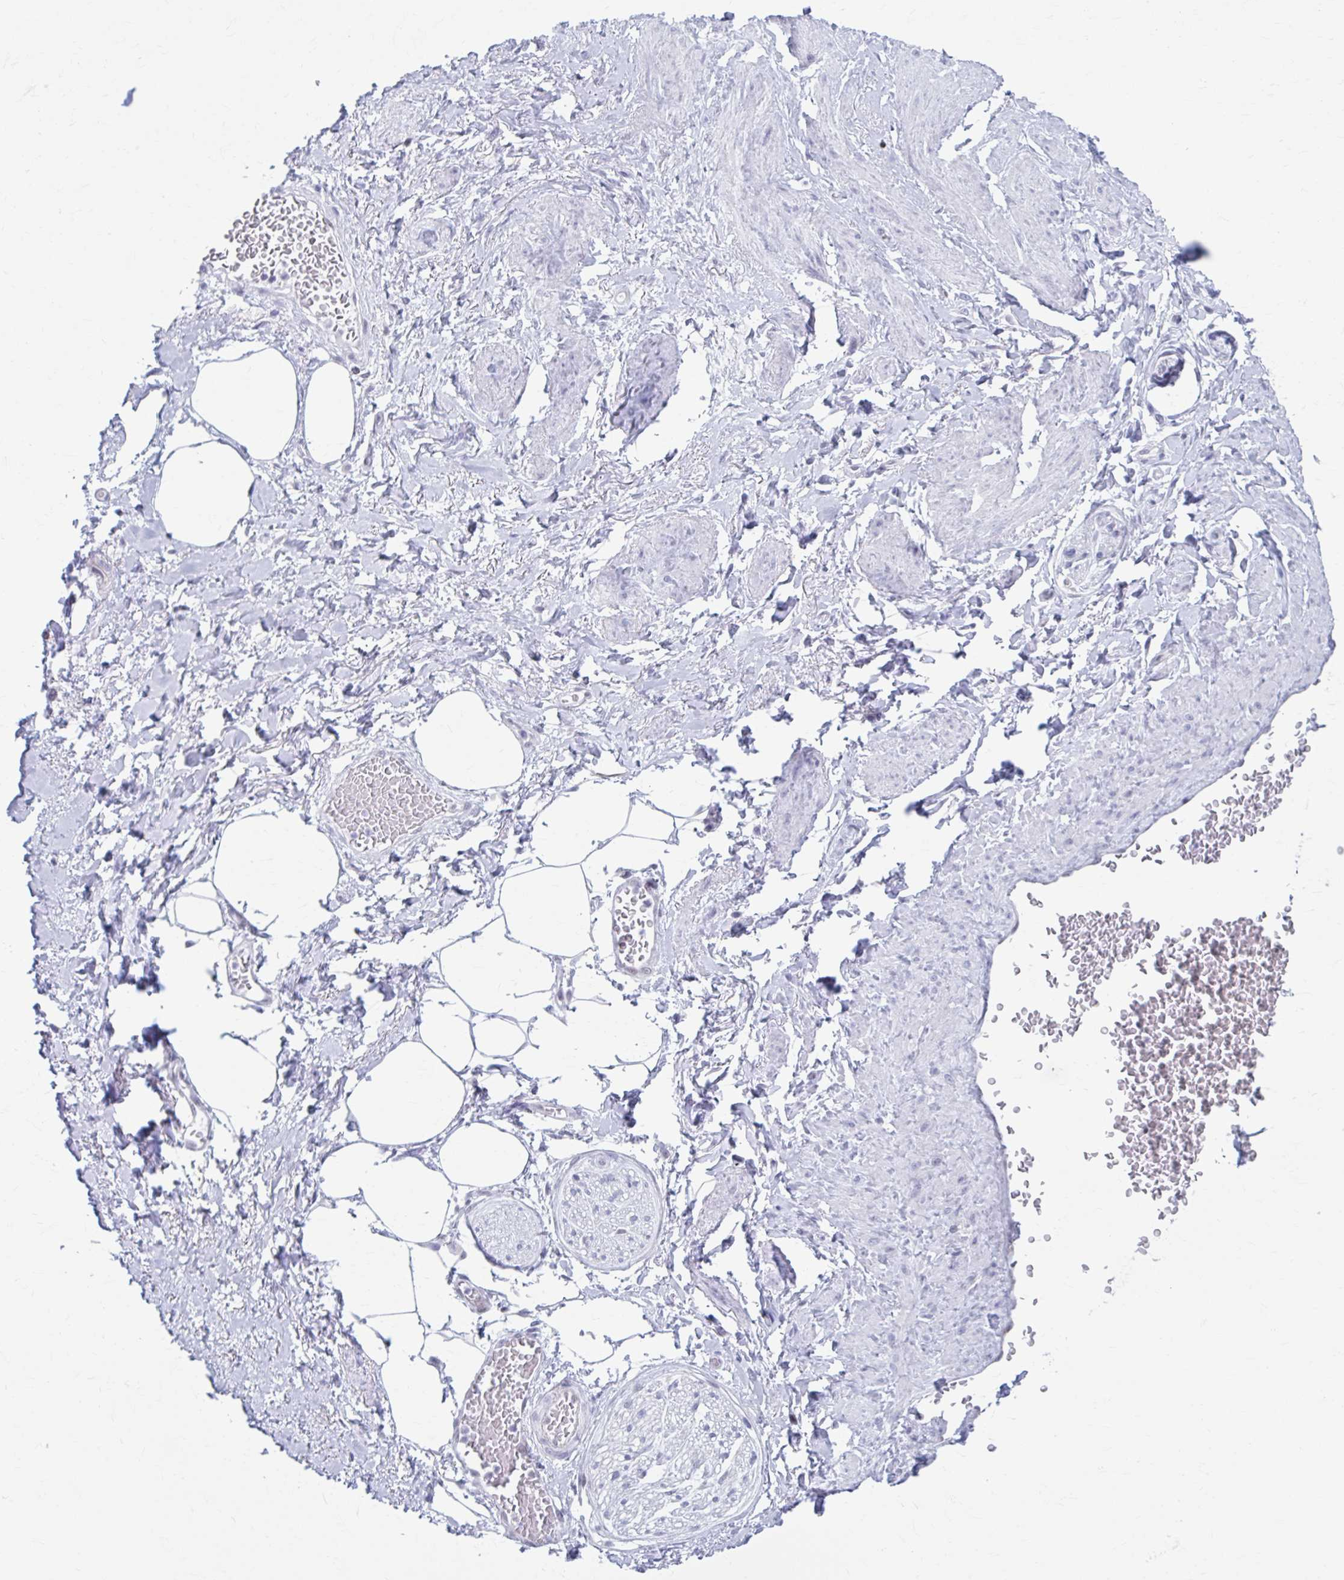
{"staining": {"intensity": "negative", "quantity": "none", "location": "none"}, "tissue": "adipose tissue", "cell_type": "Adipocytes", "image_type": "normal", "snomed": [{"axis": "morphology", "description": "Normal tissue, NOS"}, {"axis": "topography", "description": "Vagina"}, {"axis": "topography", "description": "Peripheral nerve tissue"}], "caption": "DAB (3,3'-diaminobenzidine) immunohistochemical staining of benign human adipose tissue exhibits no significant positivity in adipocytes.", "gene": "CCDC105", "patient": {"sex": "female", "age": 71}}